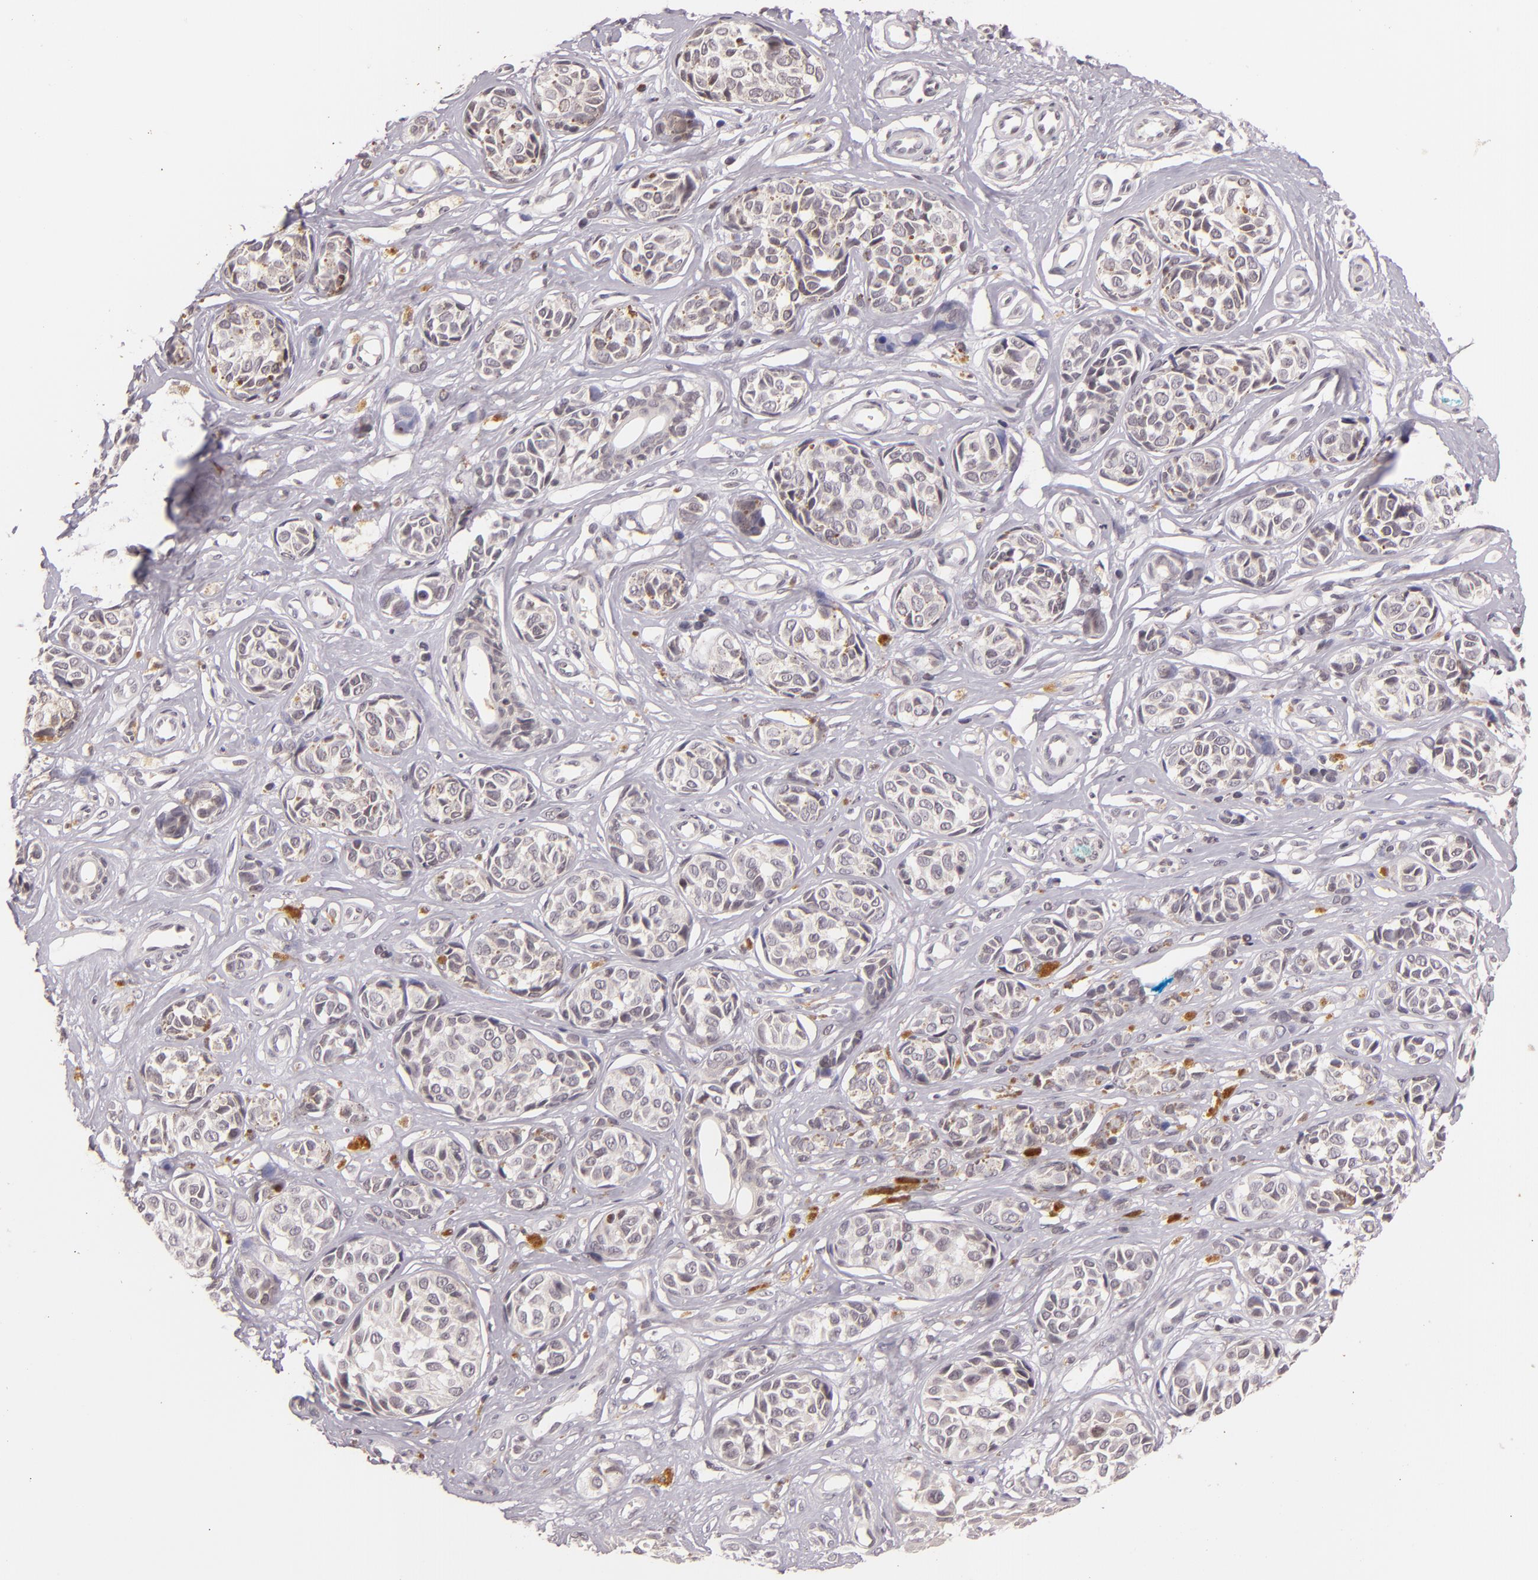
{"staining": {"intensity": "weak", "quantity": "<25%", "location": "cytoplasmic/membranous"}, "tissue": "melanoma", "cell_type": "Tumor cells", "image_type": "cancer", "snomed": [{"axis": "morphology", "description": "Malignant melanoma, NOS"}, {"axis": "topography", "description": "Skin"}], "caption": "Histopathology image shows no significant protein expression in tumor cells of malignant melanoma. Nuclei are stained in blue.", "gene": "CASP8", "patient": {"sex": "male", "age": 79}}